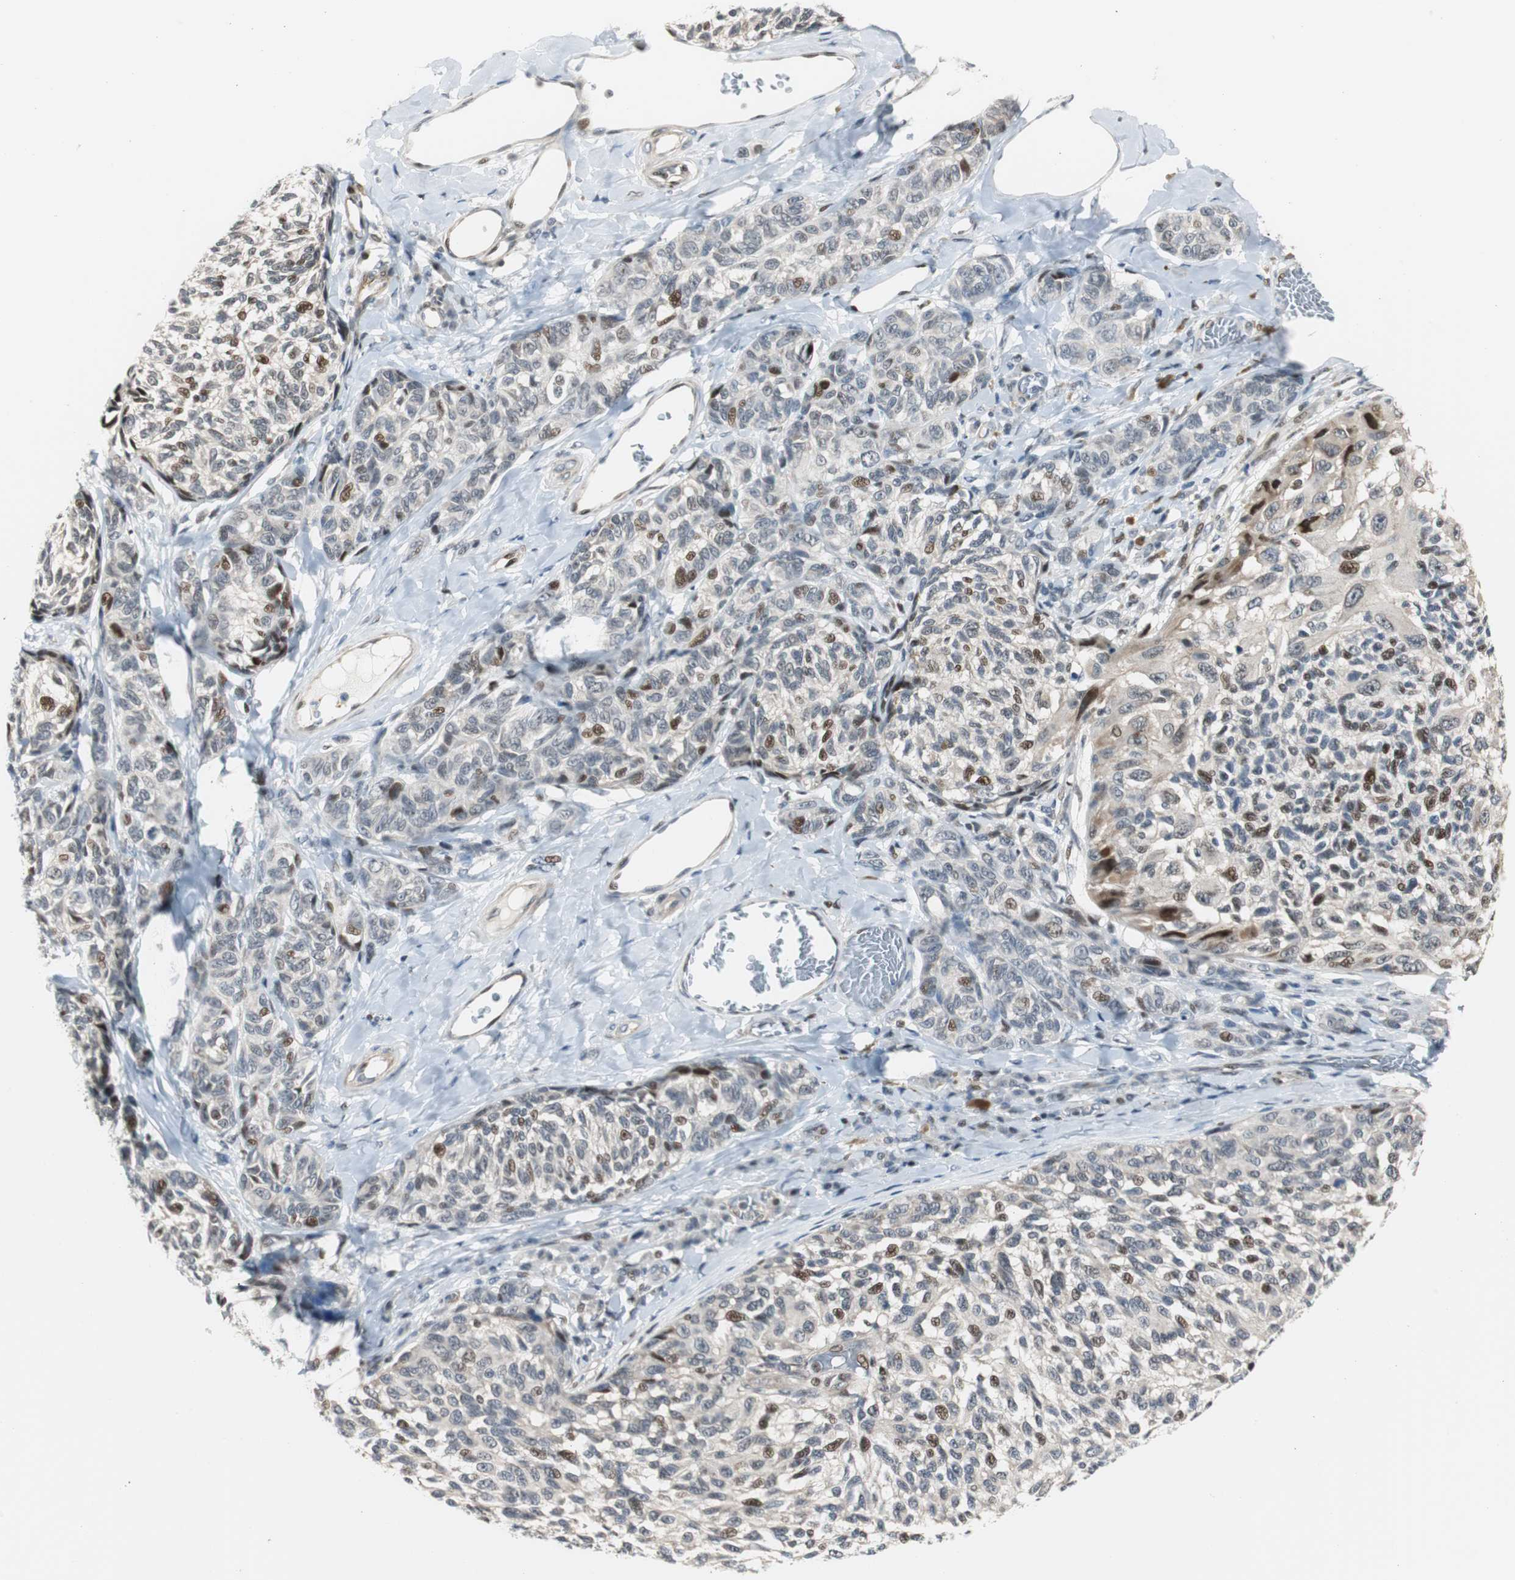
{"staining": {"intensity": "moderate", "quantity": "25%-75%", "location": "nuclear"}, "tissue": "melanoma", "cell_type": "Tumor cells", "image_type": "cancer", "snomed": [{"axis": "morphology", "description": "Malignant melanoma, NOS"}, {"axis": "topography", "description": "Skin"}], "caption": "Immunohistochemical staining of malignant melanoma displays moderate nuclear protein expression in approximately 25%-75% of tumor cells.", "gene": "RAD1", "patient": {"sex": "female", "age": 73}}